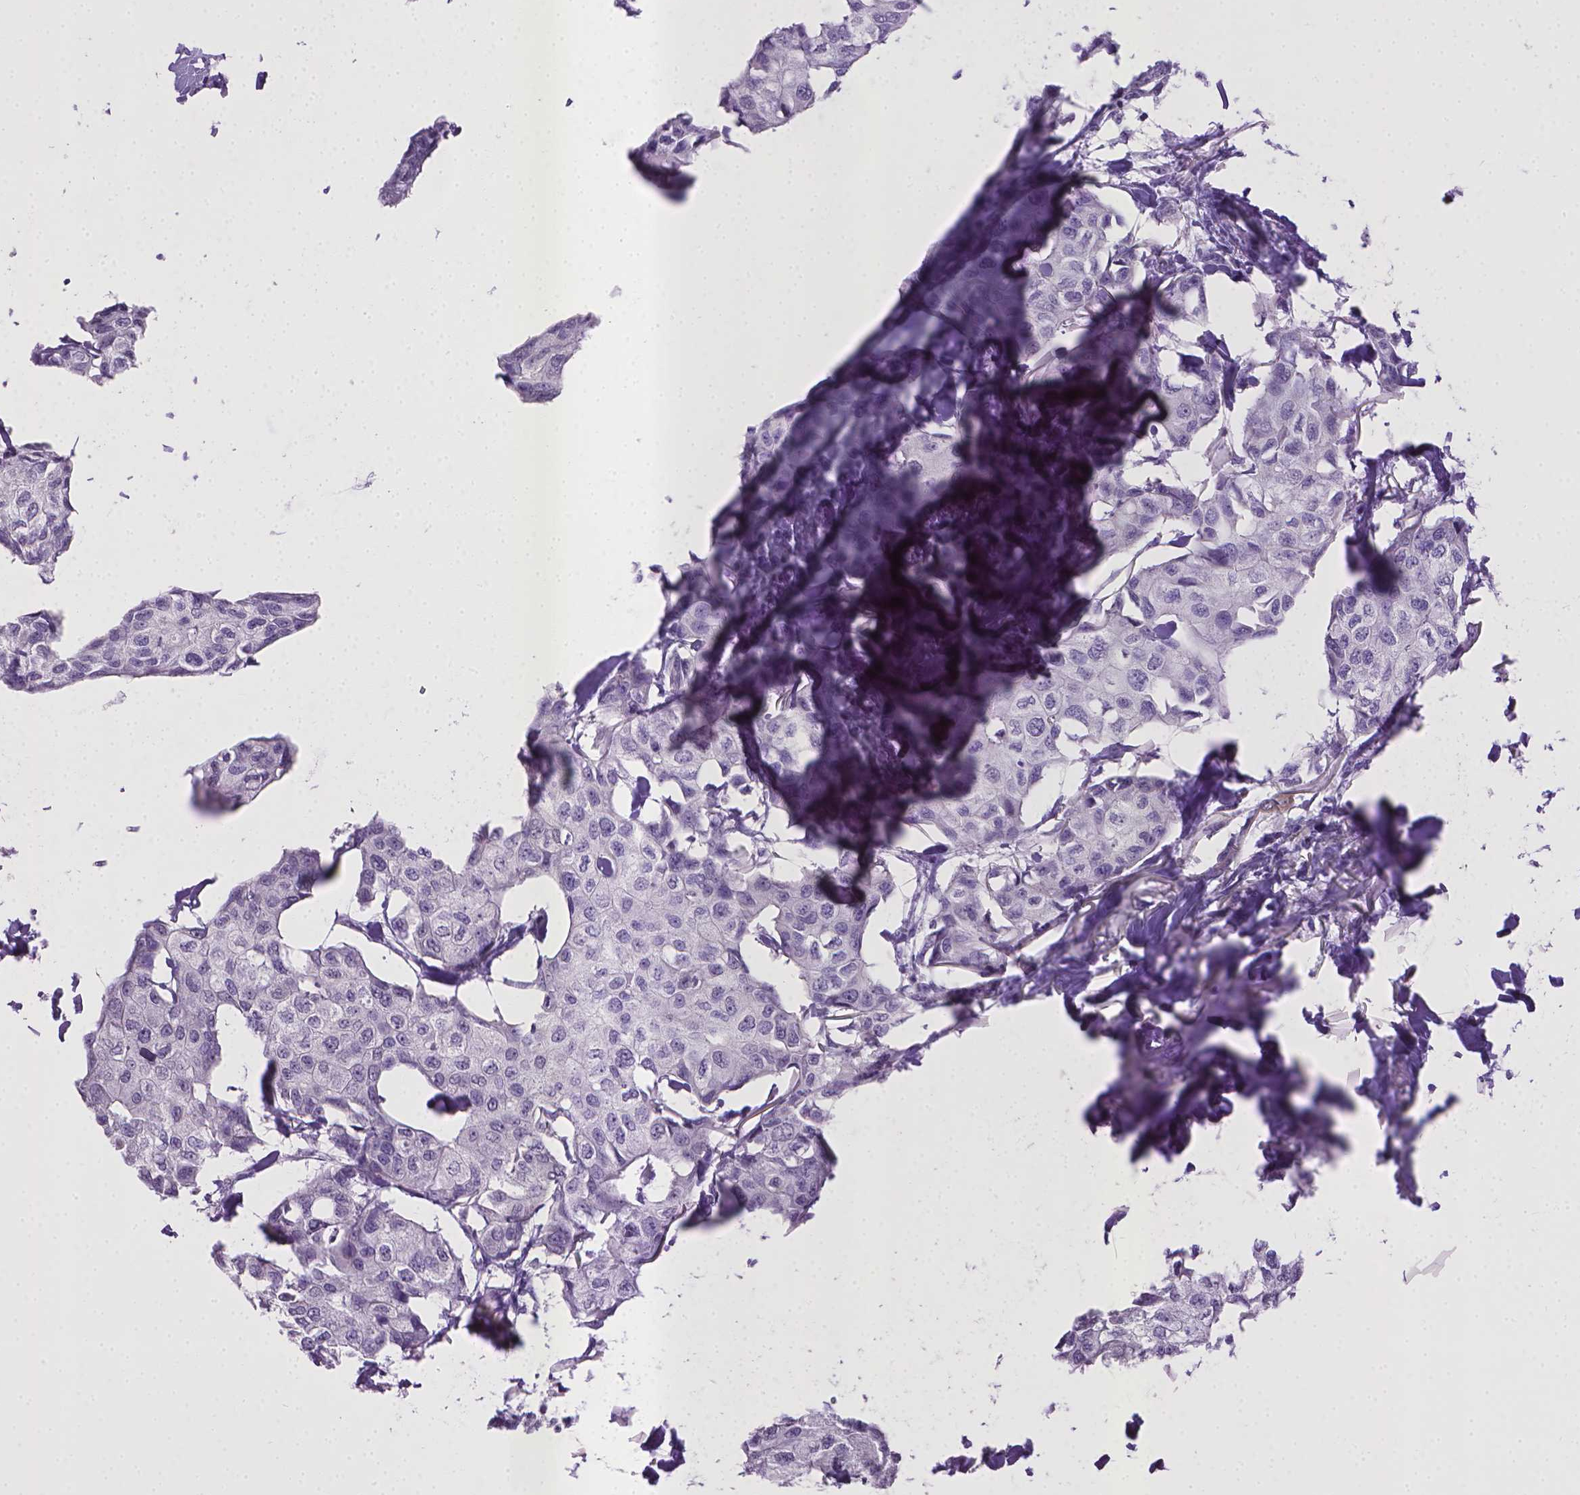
{"staining": {"intensity": "negative", "quantity": "none", "location": "none"}, "tissue": "breast cancer", "cell_type": "Tumor cells", "image_type": "cancer", "snomed": [{"axis": "morphology", "description": "Duct carcinoma"}, {"axis": "topography", "description": "Breast"}], "caption": "This histopathology image is of breast cancer stained with IHC to label a protein in brown with the nuclei are counter-stained blue. There is no staining in tumor cells.", "gene": "KMO", "patient": {"sex": "female", "age": 80}}